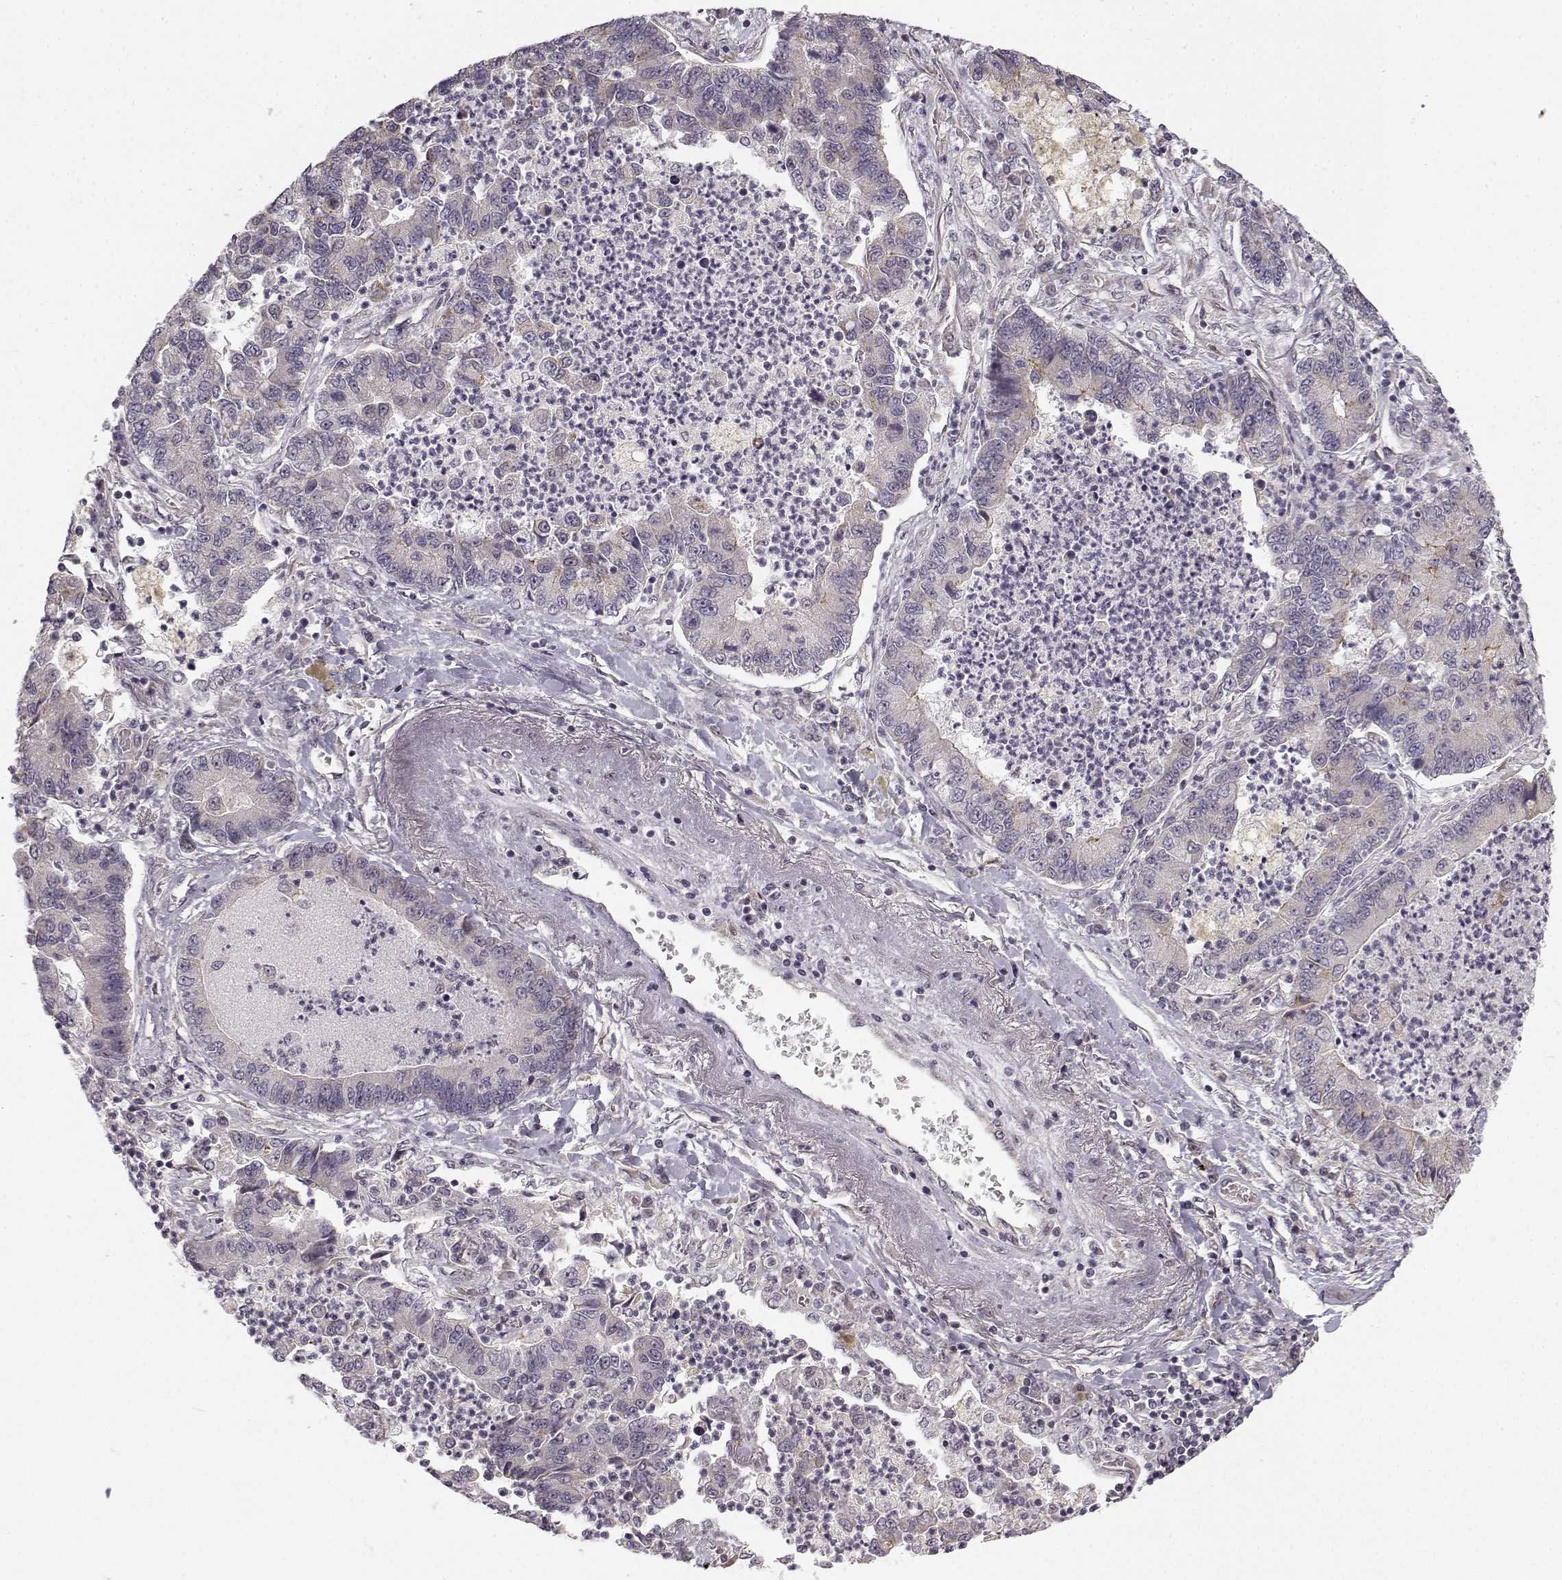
{"staining": {"intensity": "negative", "quantity": "none", "location": "none"}, "tissue": "lung cancer", "cell_type": "Tumor cells", "image_type": "cancer", "snomed": [{"axis": "morphology", "description": "Adenocarcinoma, NOS"}, {"axis": "topography", "description": "Lung"}], "caption": "Human lung adenocarcinoma stained for a protein using immunohistochemistry (IHC) reveals no positivity in tumor cells.", "gene": "MED12L", "patient": {"sex": "female", "age": 57}}